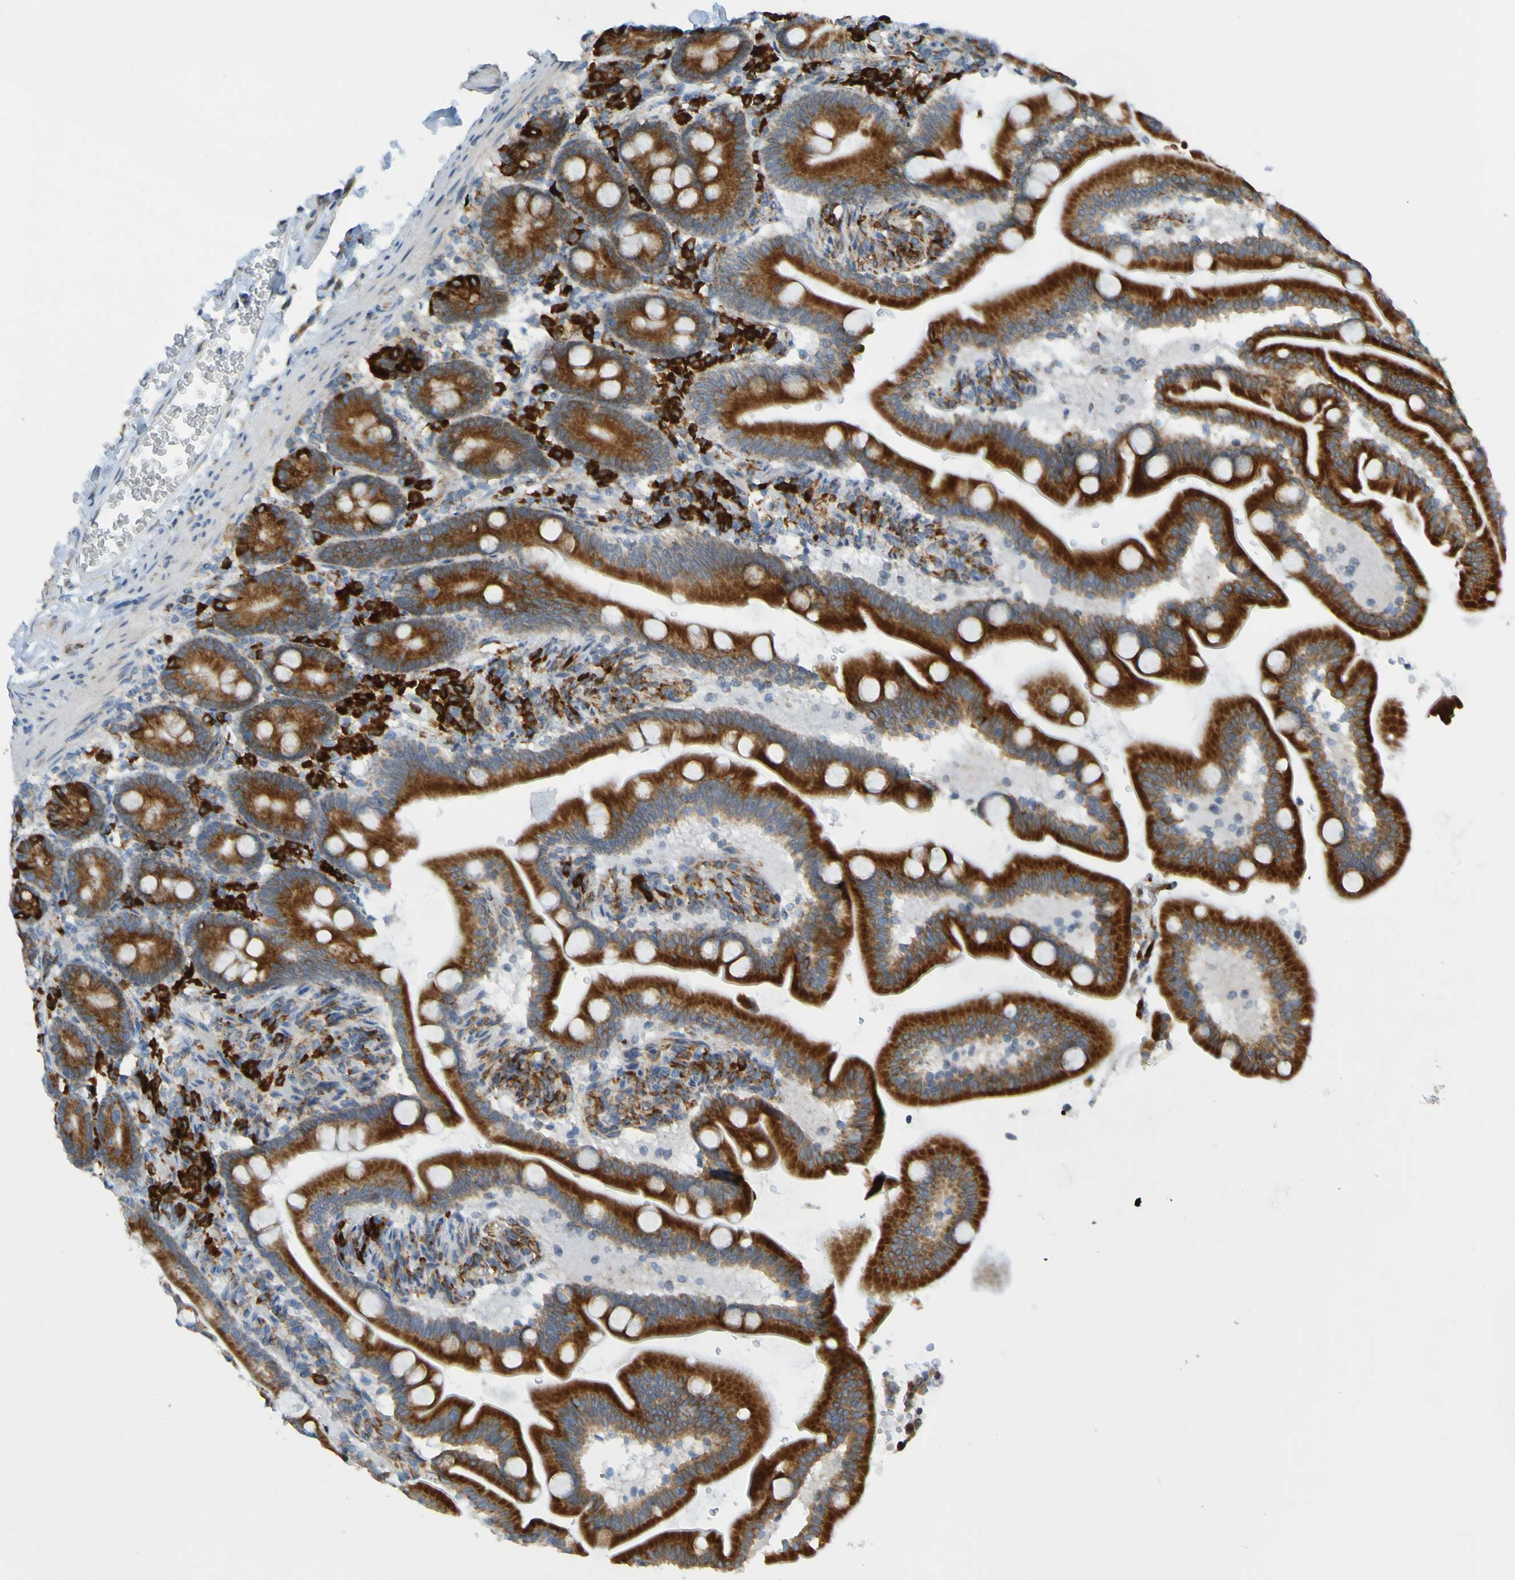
{"staining": {"intensity": "strong", "quantity": ">75%", "location": "cytoplasmic/membranous"}, "tissue": "duodenum", "cell_type": "Glandular cells", "image_type": "normal", "snomed": [{"axis": "morphology", "description": "Normal tissue, NOS"}, {"axis": "topography", "description": "Duodenum"}], "caption": "Immunohistochemical staining of unremarkable human duodenum exhibits high levels of strong cytoplasmic/membranous expression in about >75% of glandular cells. (IHC, brightfield microscopy, high magnification).", "gene": "SSR1", "patient": {"sex": "male", "age": 54}}